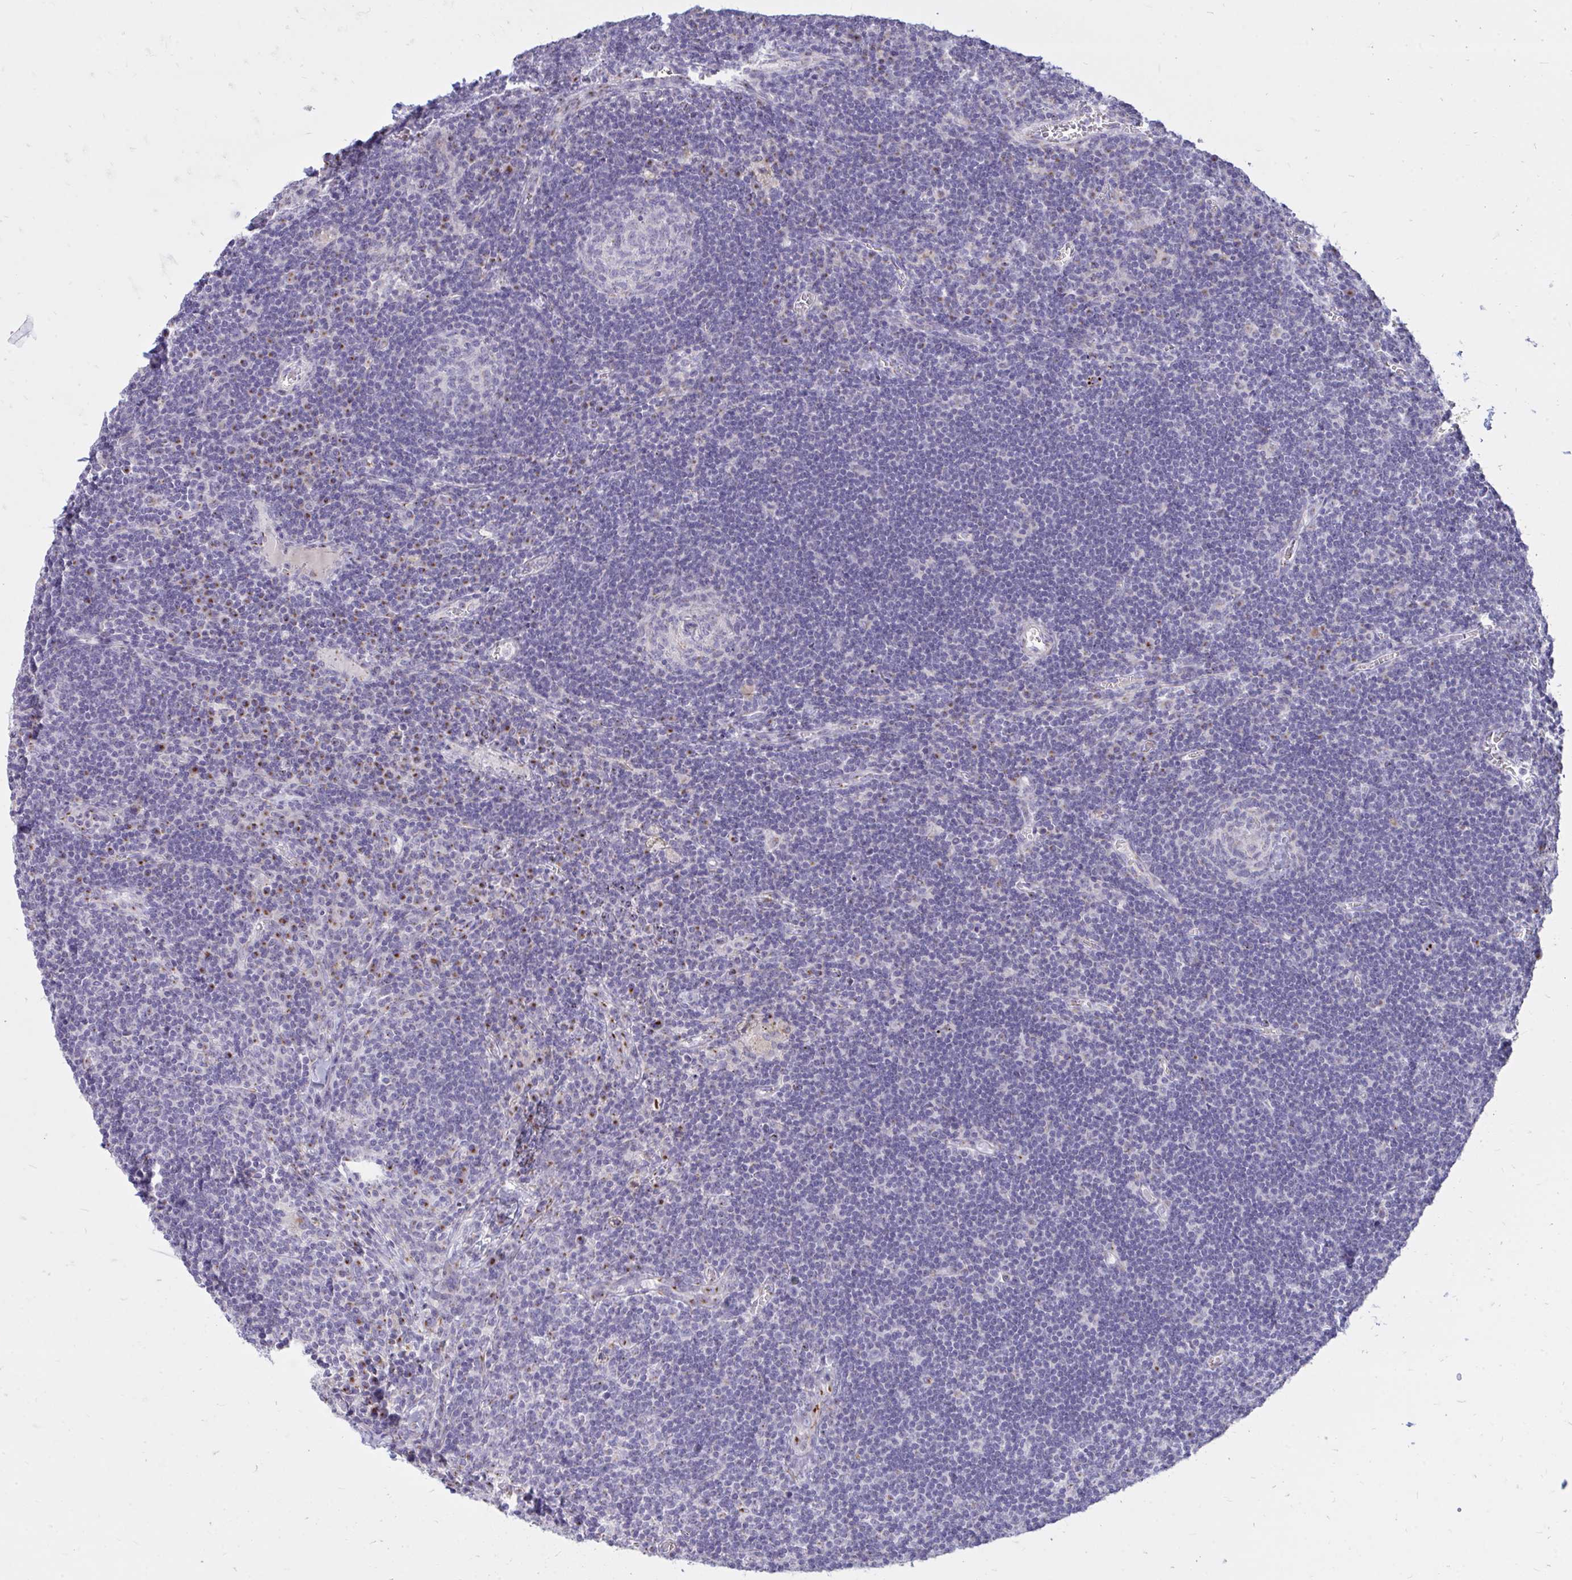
{"staining": {"intensity": "negative", "quantity": "none", "location": "none"}, "tissue": "lymph node", "cell_type": "Germinal center cells", "image_type": "normal", "snomed": [{"axis": "morphology", "description": "Normal tissue, NOS"}, {"axis": "topography", "description": "Lymph node"}], "caption": "Protein analysis of unremarkable lymph node reveals no significant positivity in germinal center cells. (DAB (3,3'-diaminobenzidine) immunohistochemistry (IHC) with hematoxylin counter stain).", "gene": "RAB6A", "patient": {"sex": "male", "age": 67}}